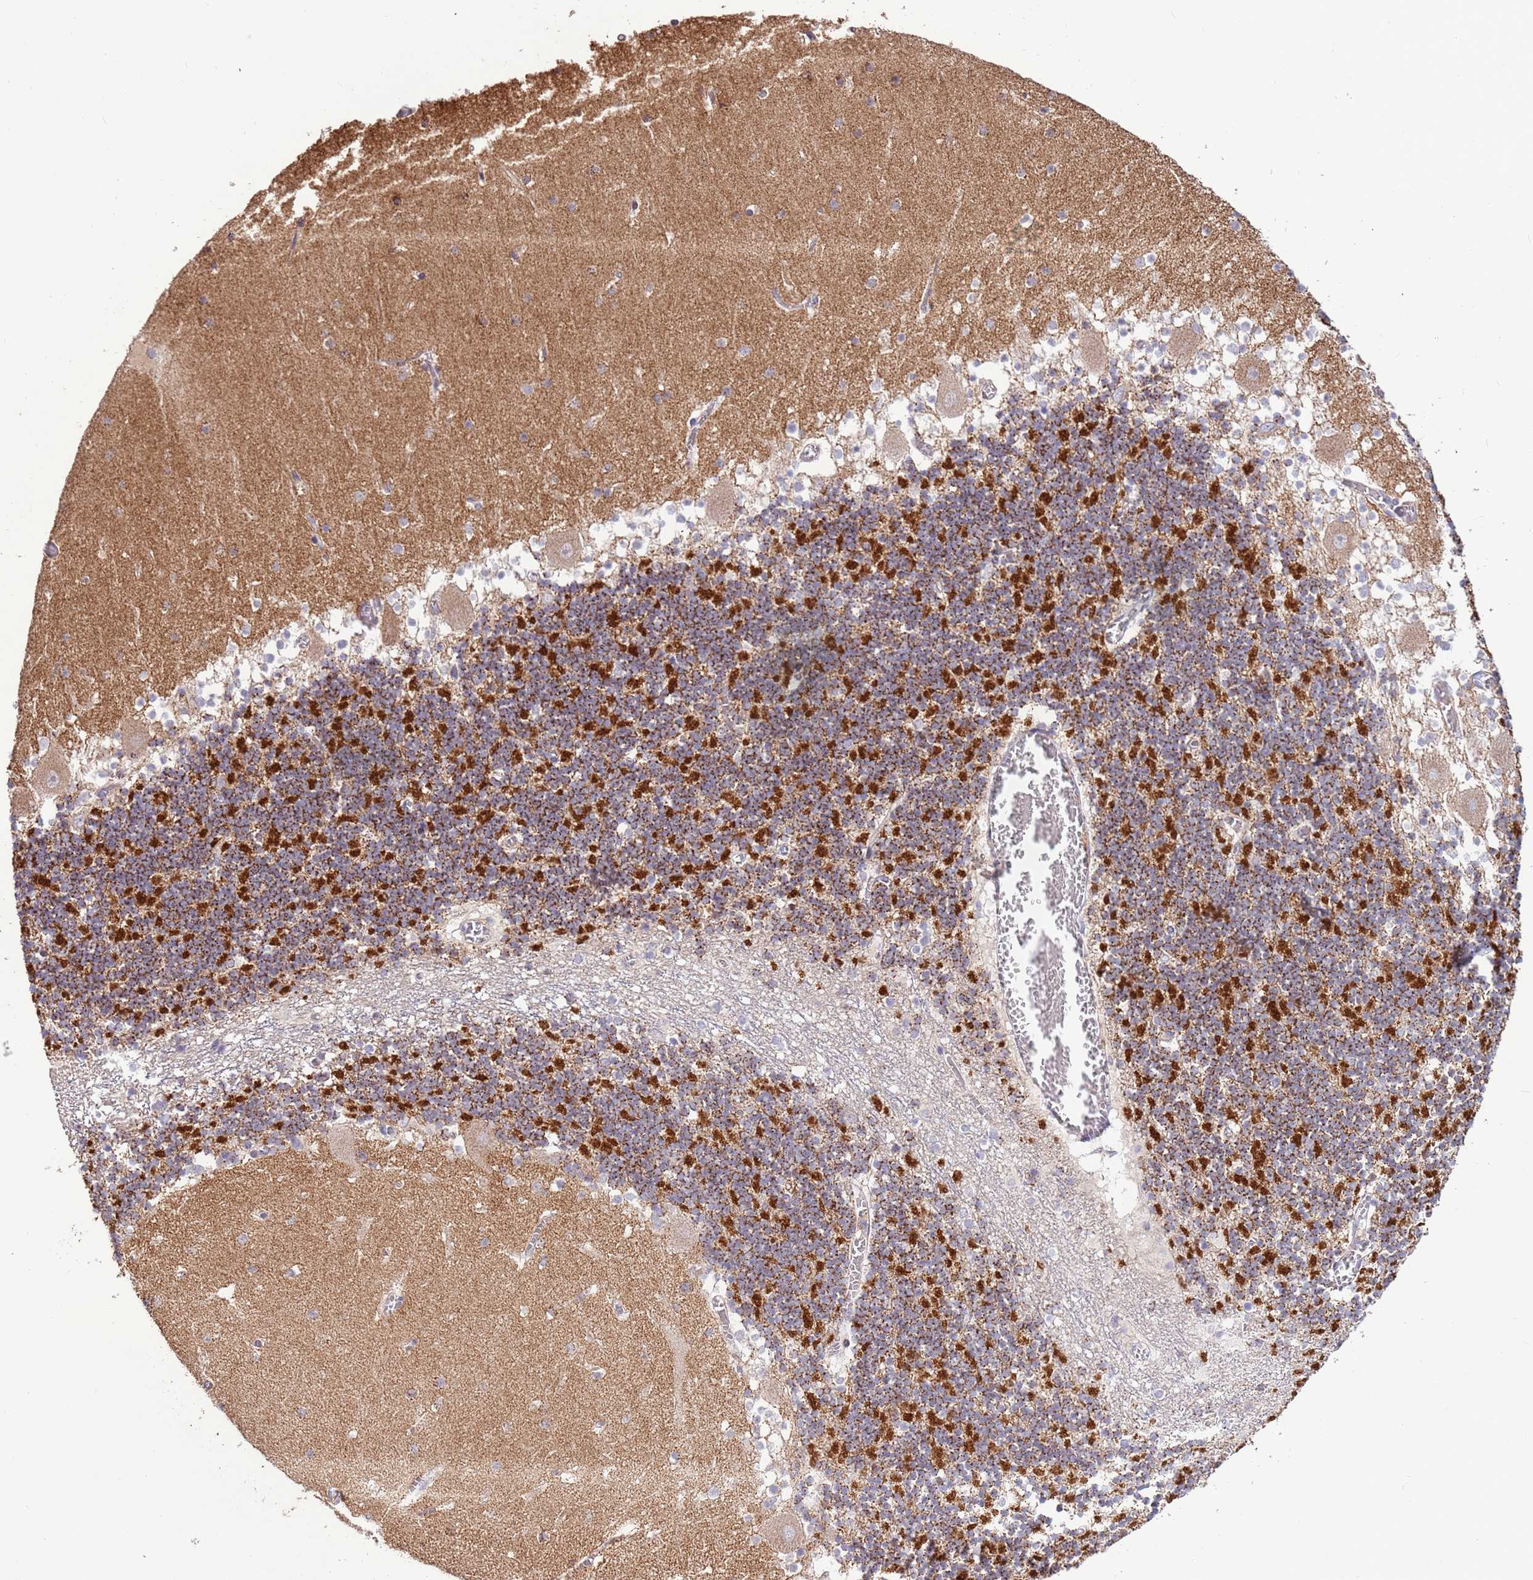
{"staining": {"intensity": "strong", "quantity": "25%-75%", "location": "cytoplasmic/membranous"}, "tissue": "cerebellum", "cell_type": "Cells in granular layer", "image_type": "normal", "snomed": [{"axis": "morphology", "description": "Normal tissue, NOS"}, {"axis": "topography", "description": "Cerebellum"}], "caption": "This photomicrograph demonstrates immunohistochemistry staining of unremarkable cerebellum, with high strong cytoplasmic/membranous expression in about 25%-75% of cells in granular layer.", "gene": "EVA1B", "patient": {"sex": "female", "age": 28}}